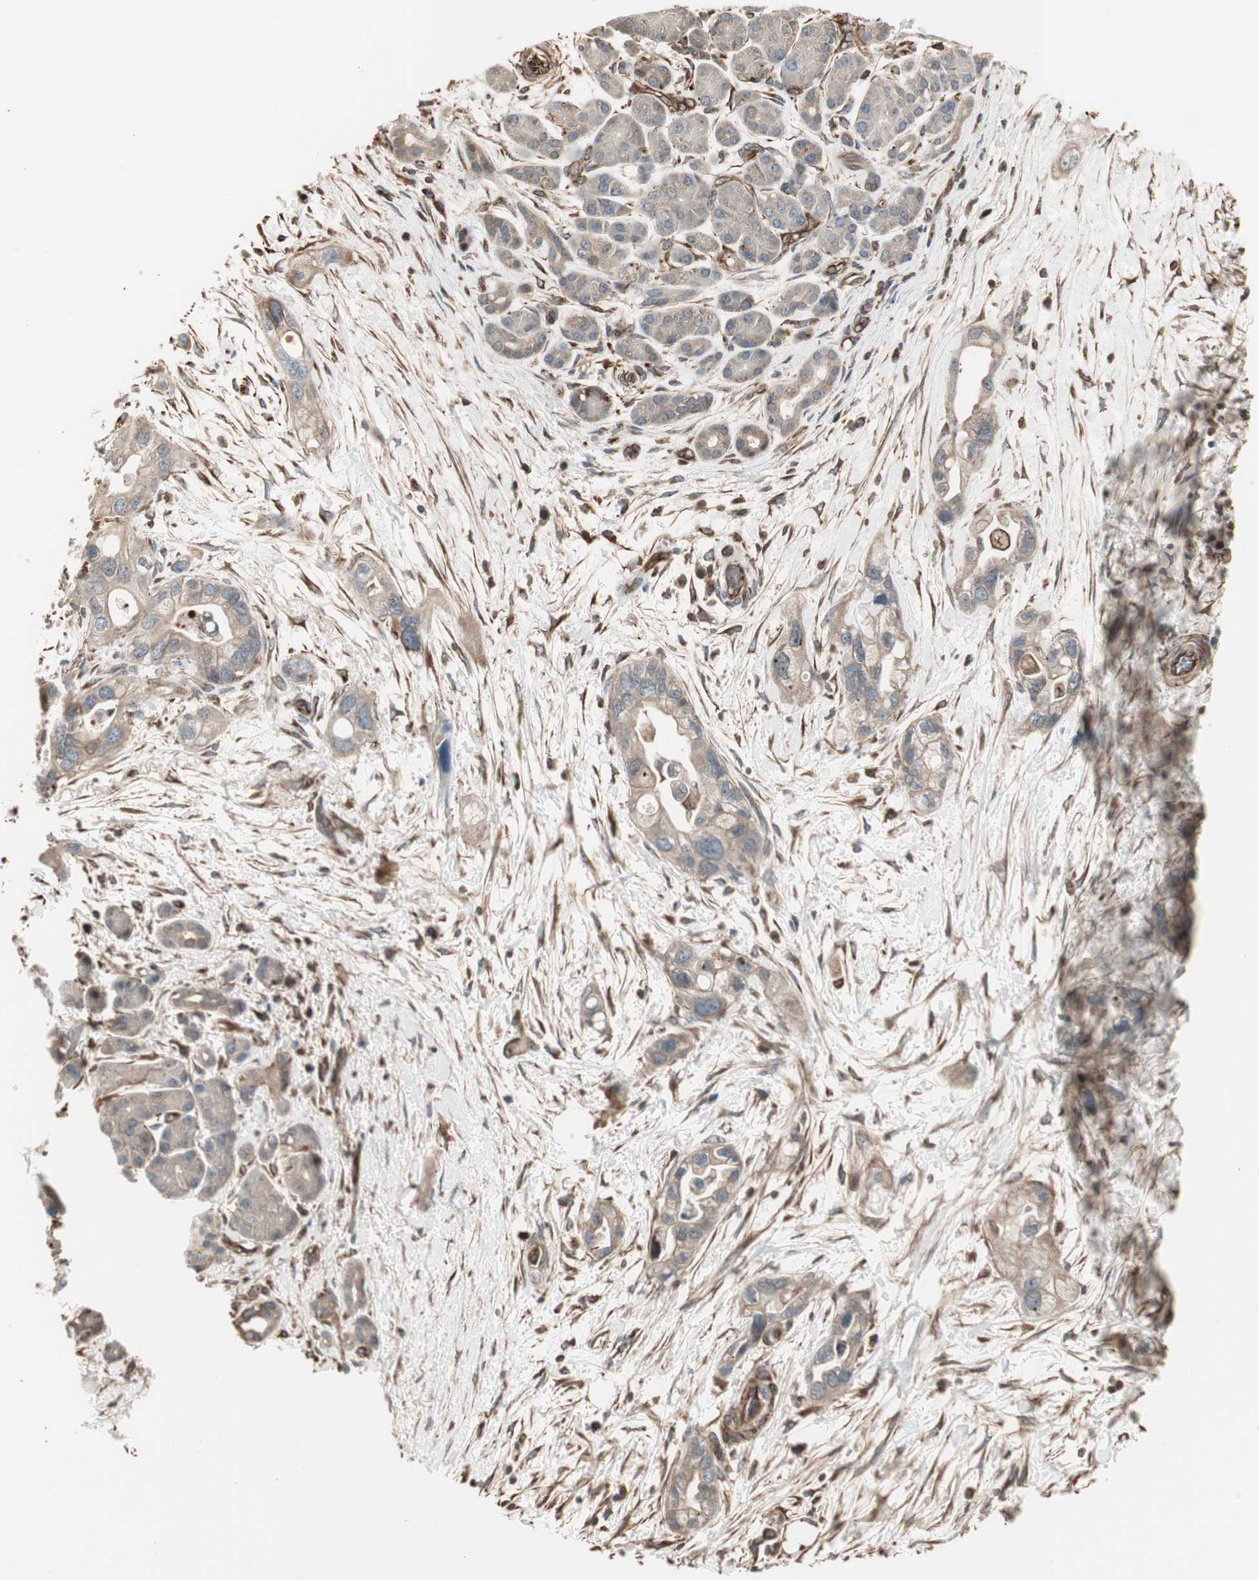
{"staining": {"intensity": "weak", "quantity": ">75%", "location": "cytoplasmic/membranous"}, "tissue": "pancreatic cancer", "cell_type": "Tumor cells", "image_type": "cancer", "snomed": [{"axis": "morphology", "description": "Adenocarcinoma, NOS"}, {"axis": "topography", "description": "Pancreas"}], "caption": "This is a photomicrograph of immunohistochemistry staining of pancreatic adenocarcinoma, which shows weak positivity in the cytoplasmic/membranous of tumor cells.", "gene": "MAD2L2", "patient": {"sex": "female", "age": 77}}